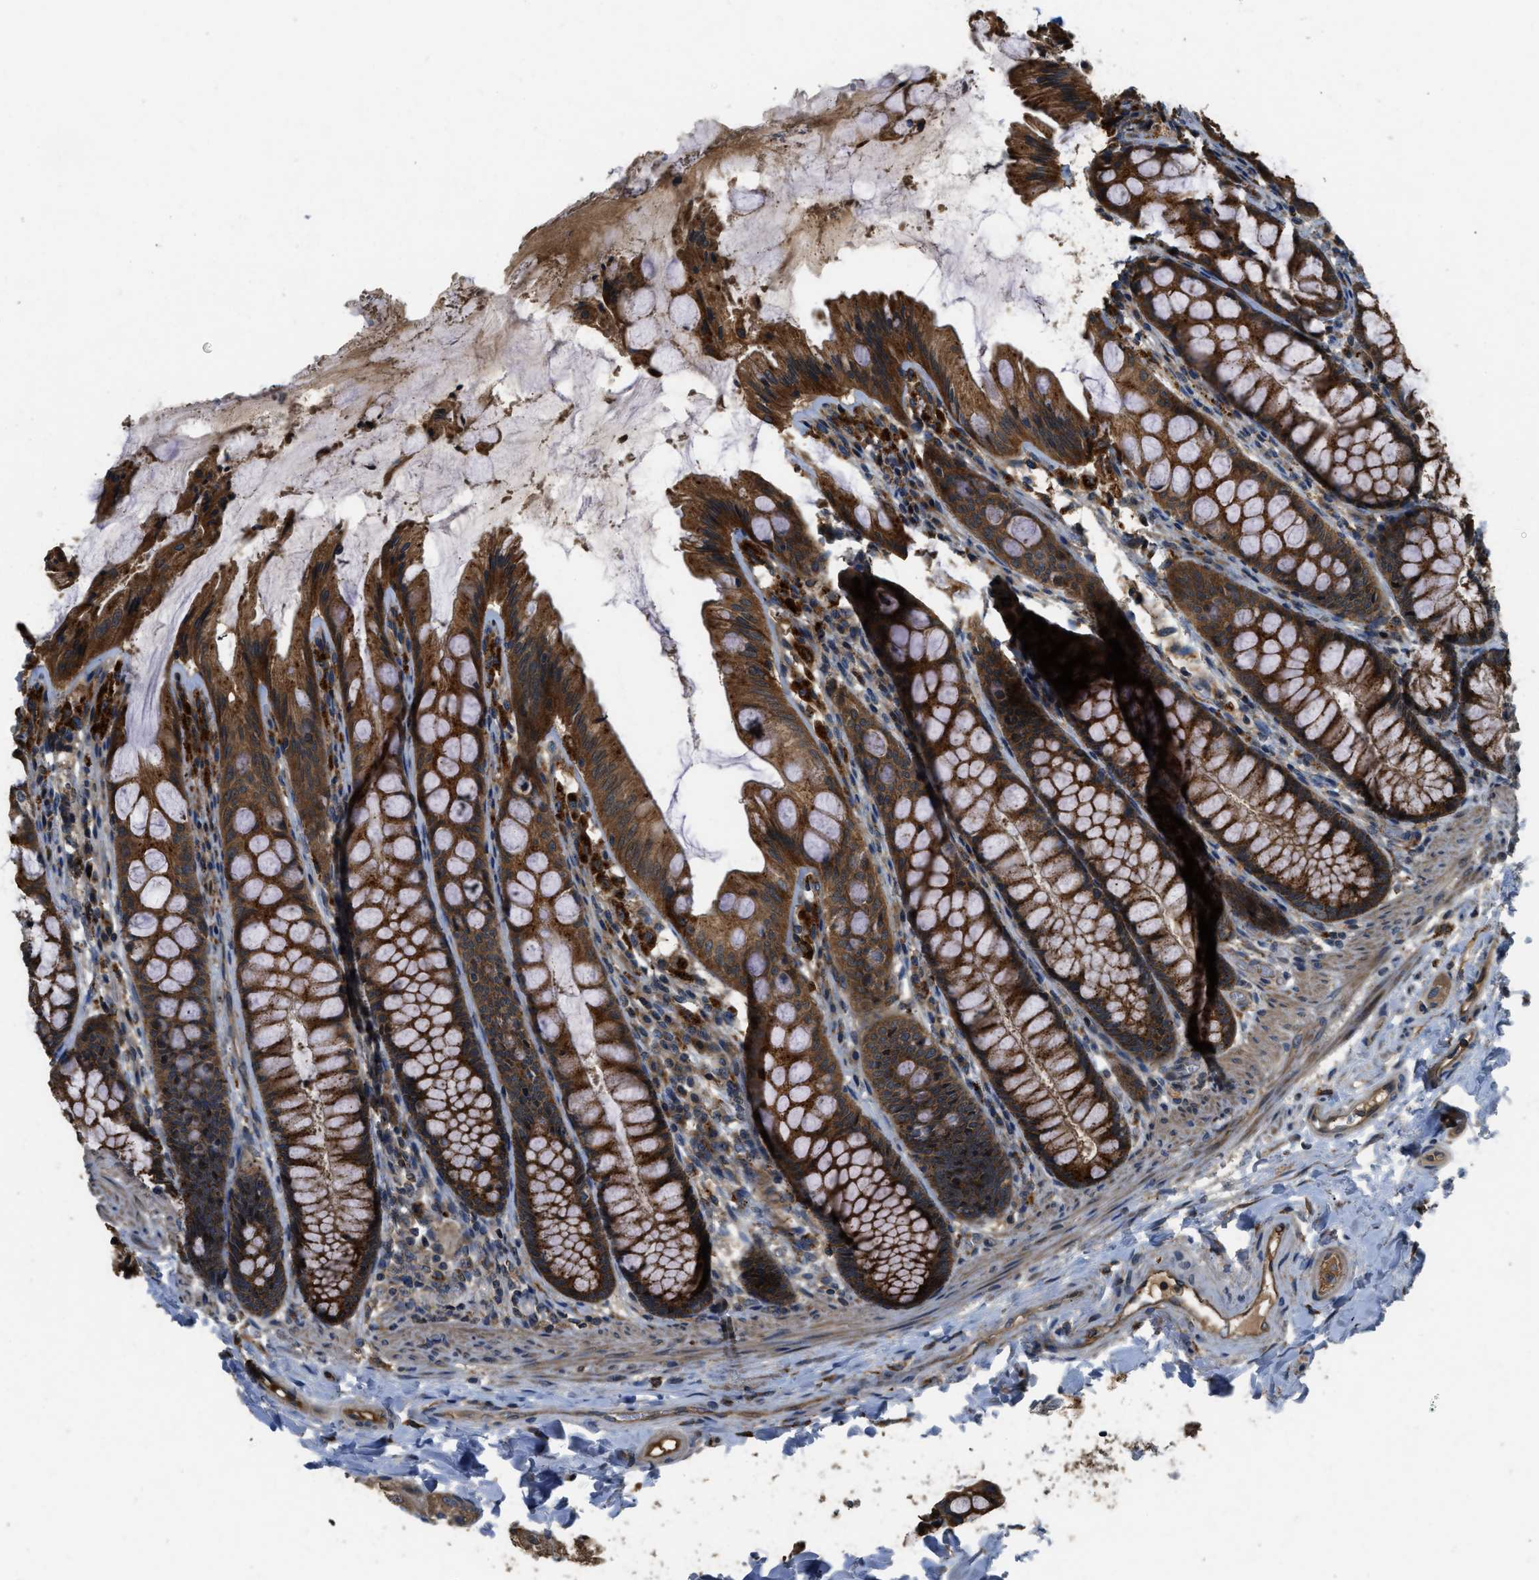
{"staining": {"intensity": "moderate", "quantity": ">75%", "location": "cytoplasmic/membranous"}, "tissue": "colon", "cell_type": "Endothelial cells", "image_type": "normal", "snomed": [{"axis": "morphology", "description": "Normal tissue, NOS"}, {"axis": "topography", "description": "Colon"}], "caption": "Protein expression analysis of normal colon shows moderate cytoplasmic/membranous positivity in about >75% of endothelial cells.", "gene": "GGH", "patient": {"sex": "male", "age": 47}}